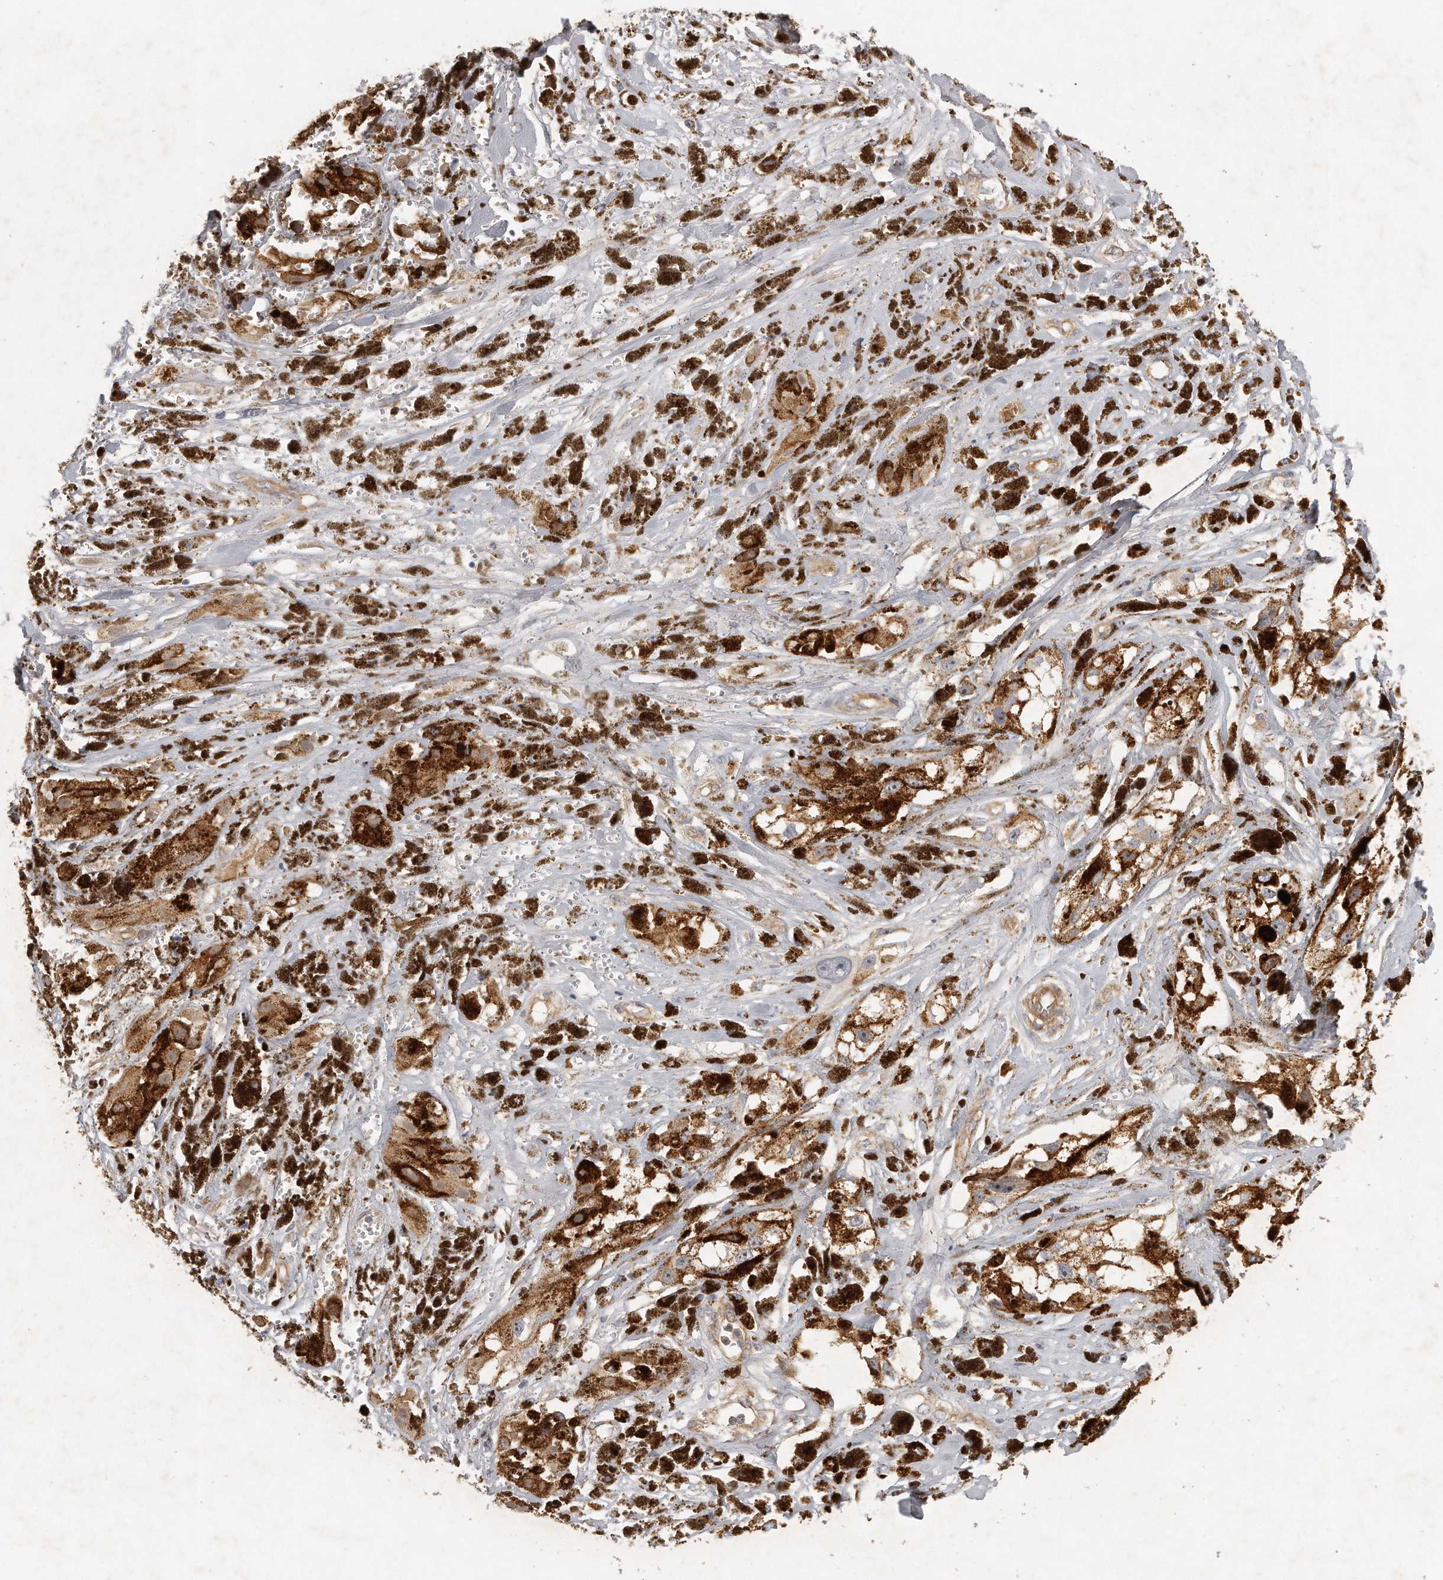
{"staining": {"intensity": "moderate", "quantity": ">75%", "location": "cytoplasmic/membranous"}, "tissue": "melanoma", "cell_type": "Tumor cells", "image_type": "cancer", "snomed": [{"axis": "morphology", "description": "Malignant melanoma, NOS"}, {"axis": "topography", "description": "Skin"}], "caption": "This is a micrograph of immunohistochemistry staining of malignant melanoma, which shows moderate positivity in the cytoplasmic/membranous of tumor cells.", "gene": "MTERF4", "patient": {"sex": "male", "age": 88}}